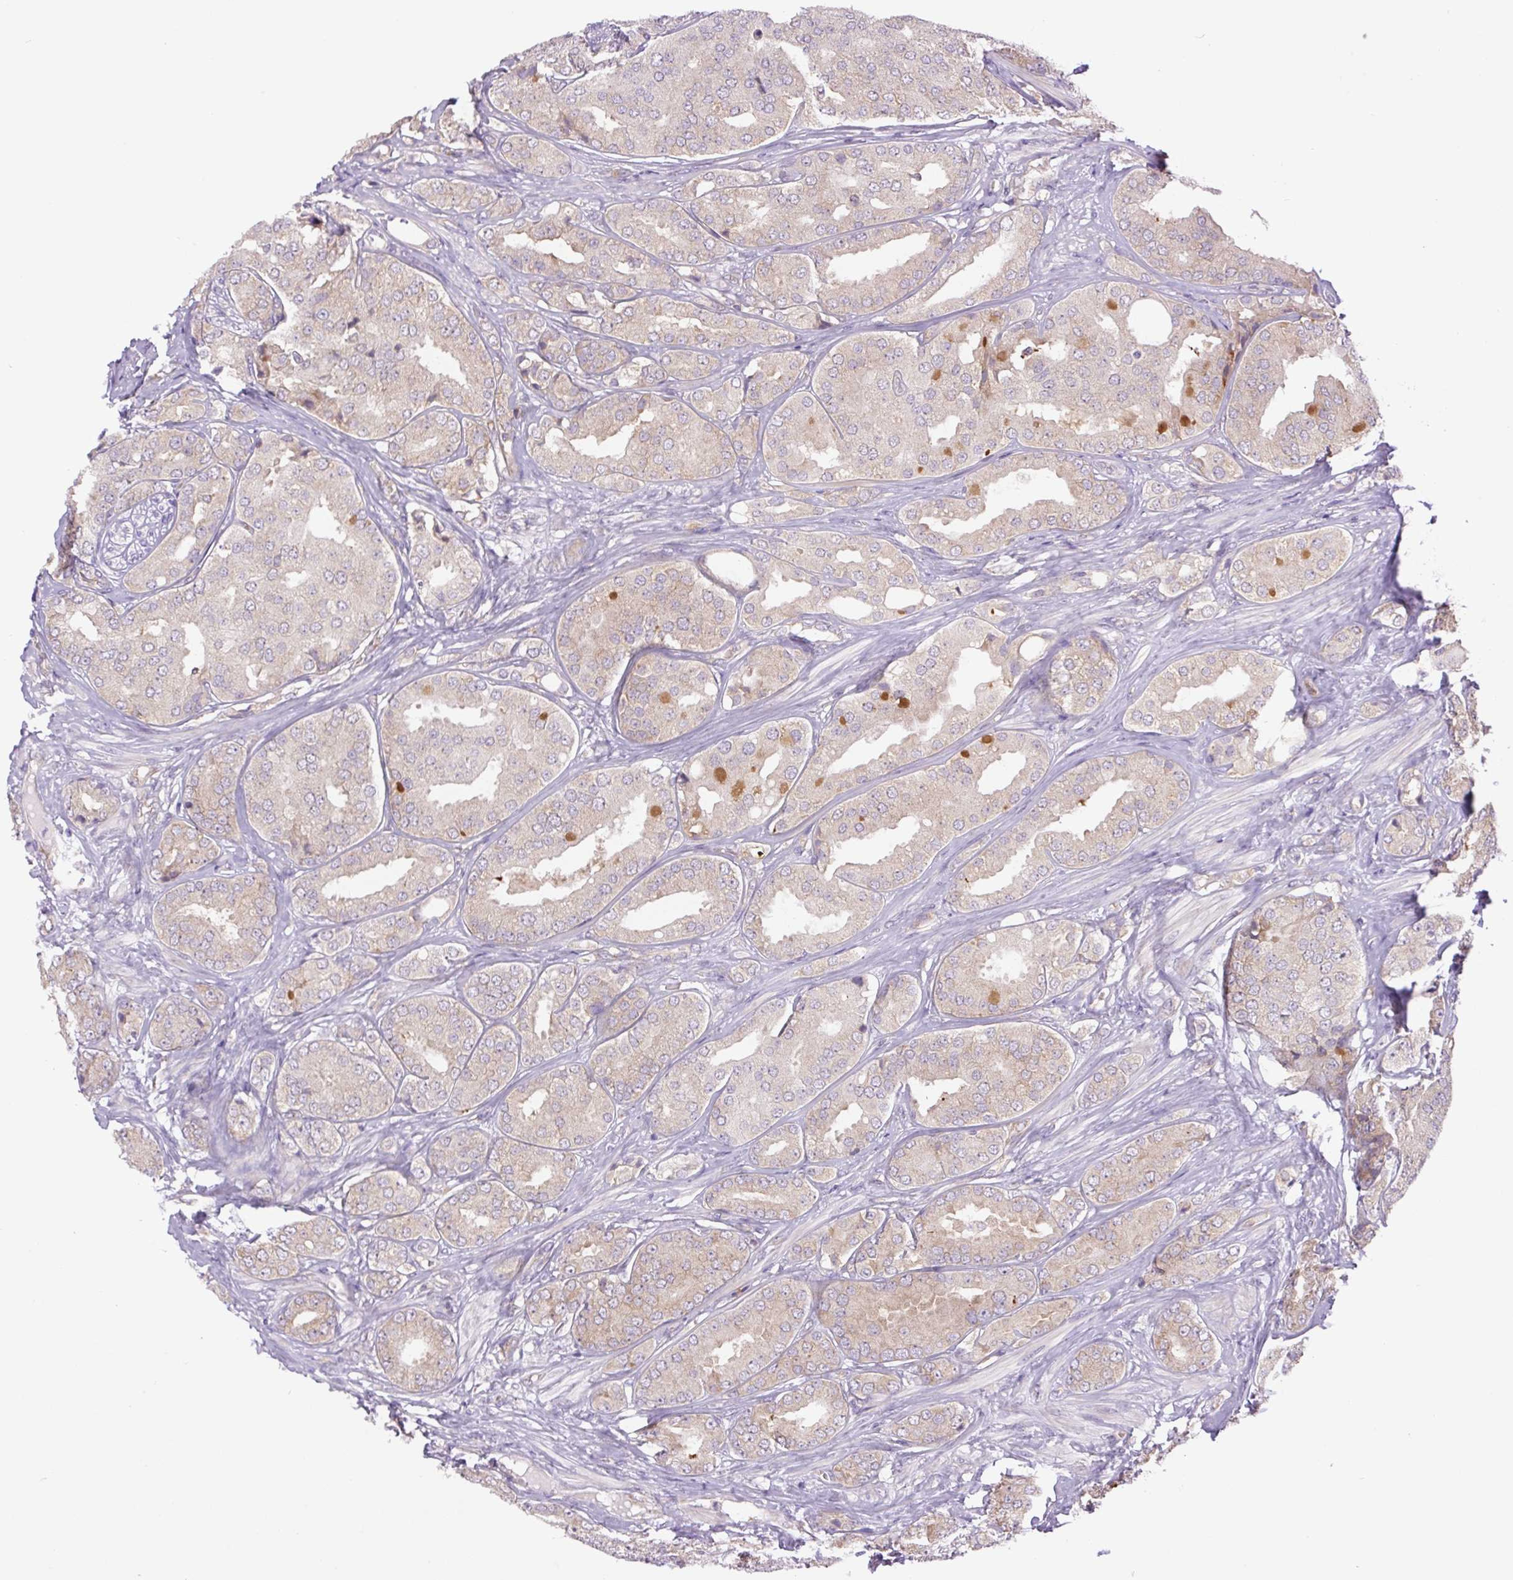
{"staining": {"intensity": "weak", "quantity": "<25%", "location": "cytoplasmic/membranous"}, "tissue": "prostate cancer", "cell_type": "Tumor cells", "image_type": "cancer", "snomed": [{"axis": "morphology", "description": "Adenocarcinoma, High grade"}, {"axis": "topography", "description": "Prostate"}], "caption": "IHC of prostate cancer (high-grade adenocarcinoma) exhibits no staining in tumor cells.", "gene": "MINK1", "patient": {"sex": "male", "age": 63}}